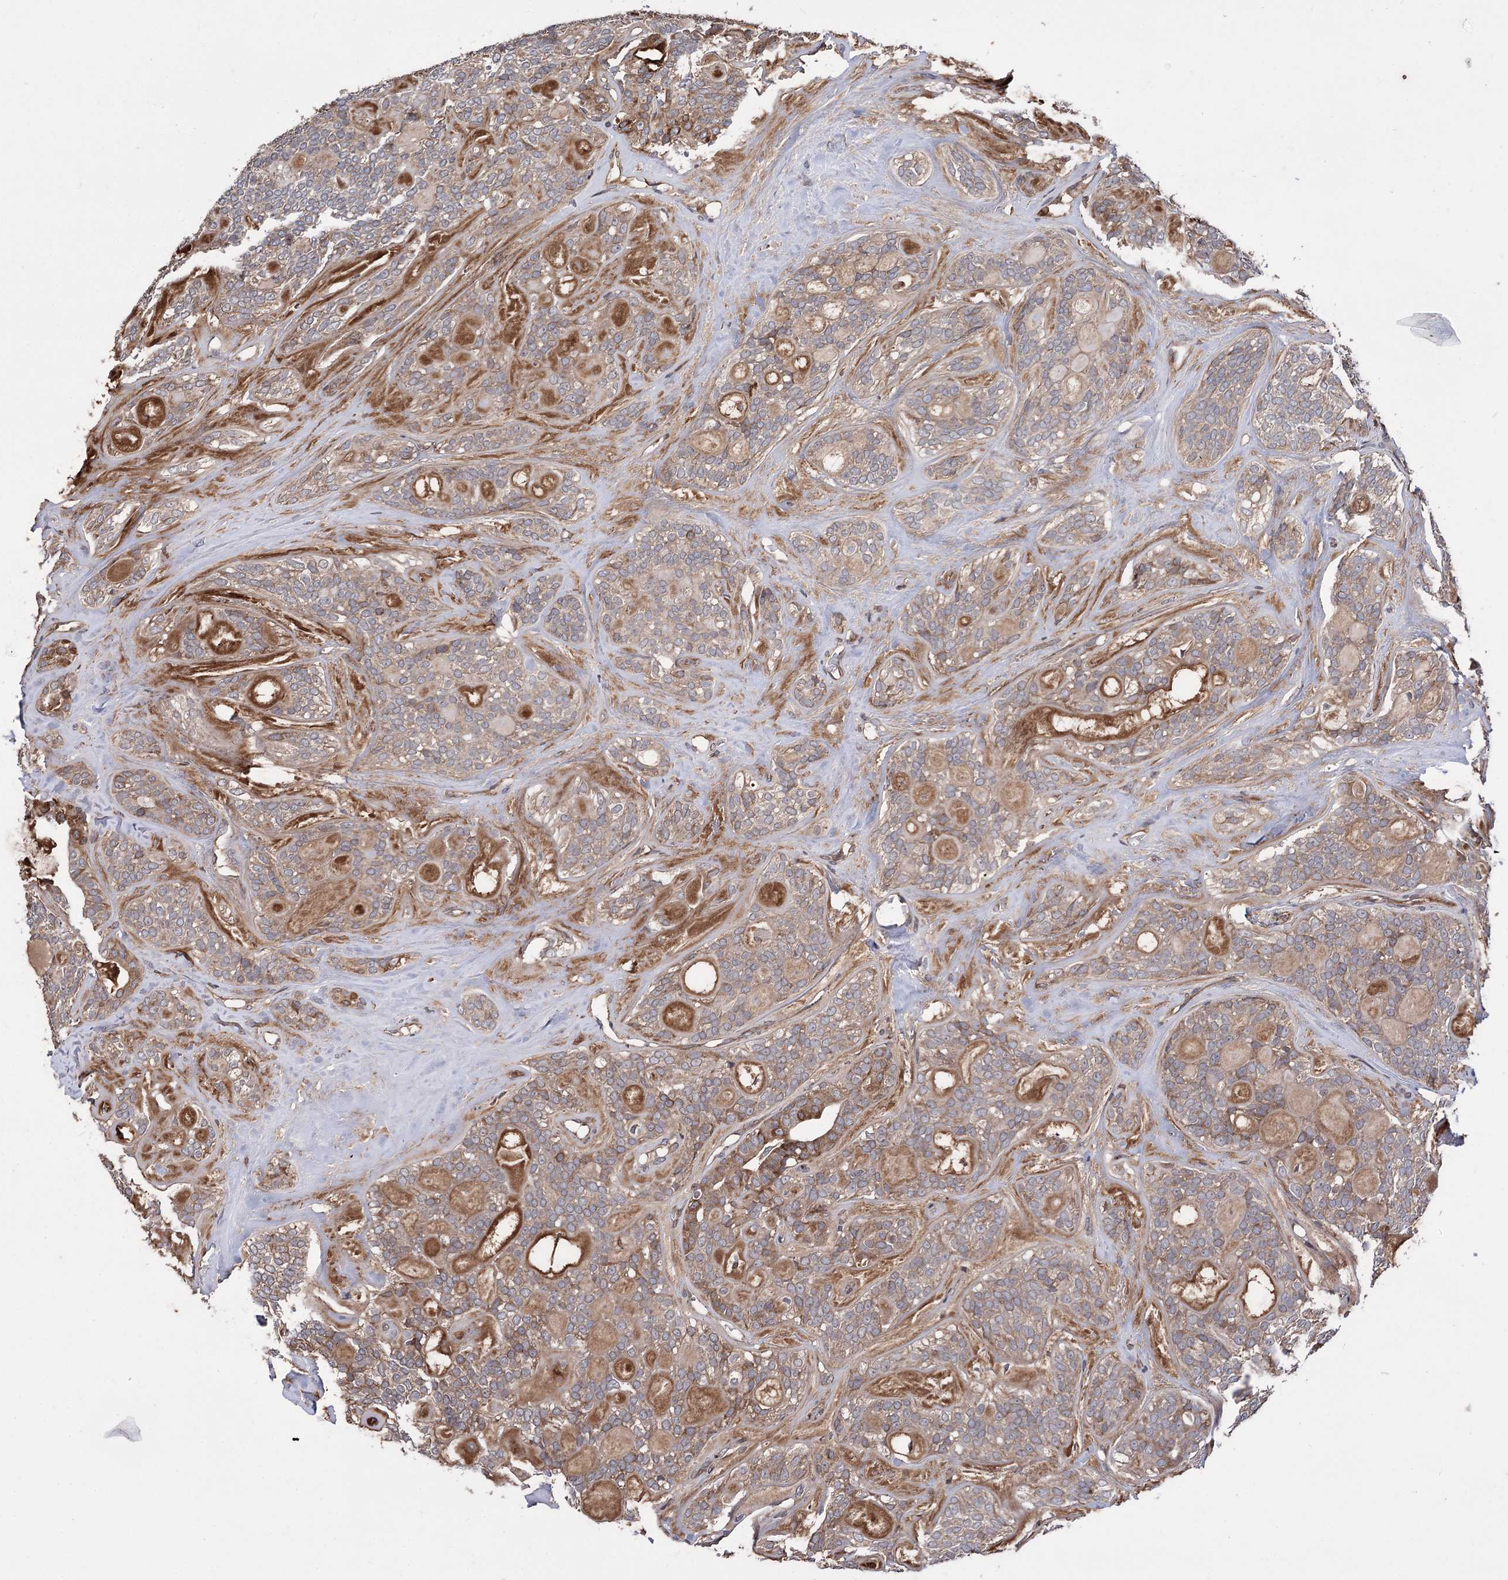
{"staining": {"intensity": "moderate", "quantity": ">75%", "location": "cytoplasmic/membranous"}, "tissue": "head and neck cancer", "cell_type": "Tumor cells", "image_type": "cancer", "snomed": [{"axis": "morphology", "description": "Adenocarcinoma, NOS"}, {"axis": "topography", "description": "Head-Neck"}], "caption": "This image demonstrates head and neck cancer stained with IHC to label a protein in brown. The cytoplasmic/membranous of tumor cells show moderate positivity for the protein. Nuclei are counter-stained blue.", "gene": "RASSF3", "patient": {"sex": "male", "age": 66}}